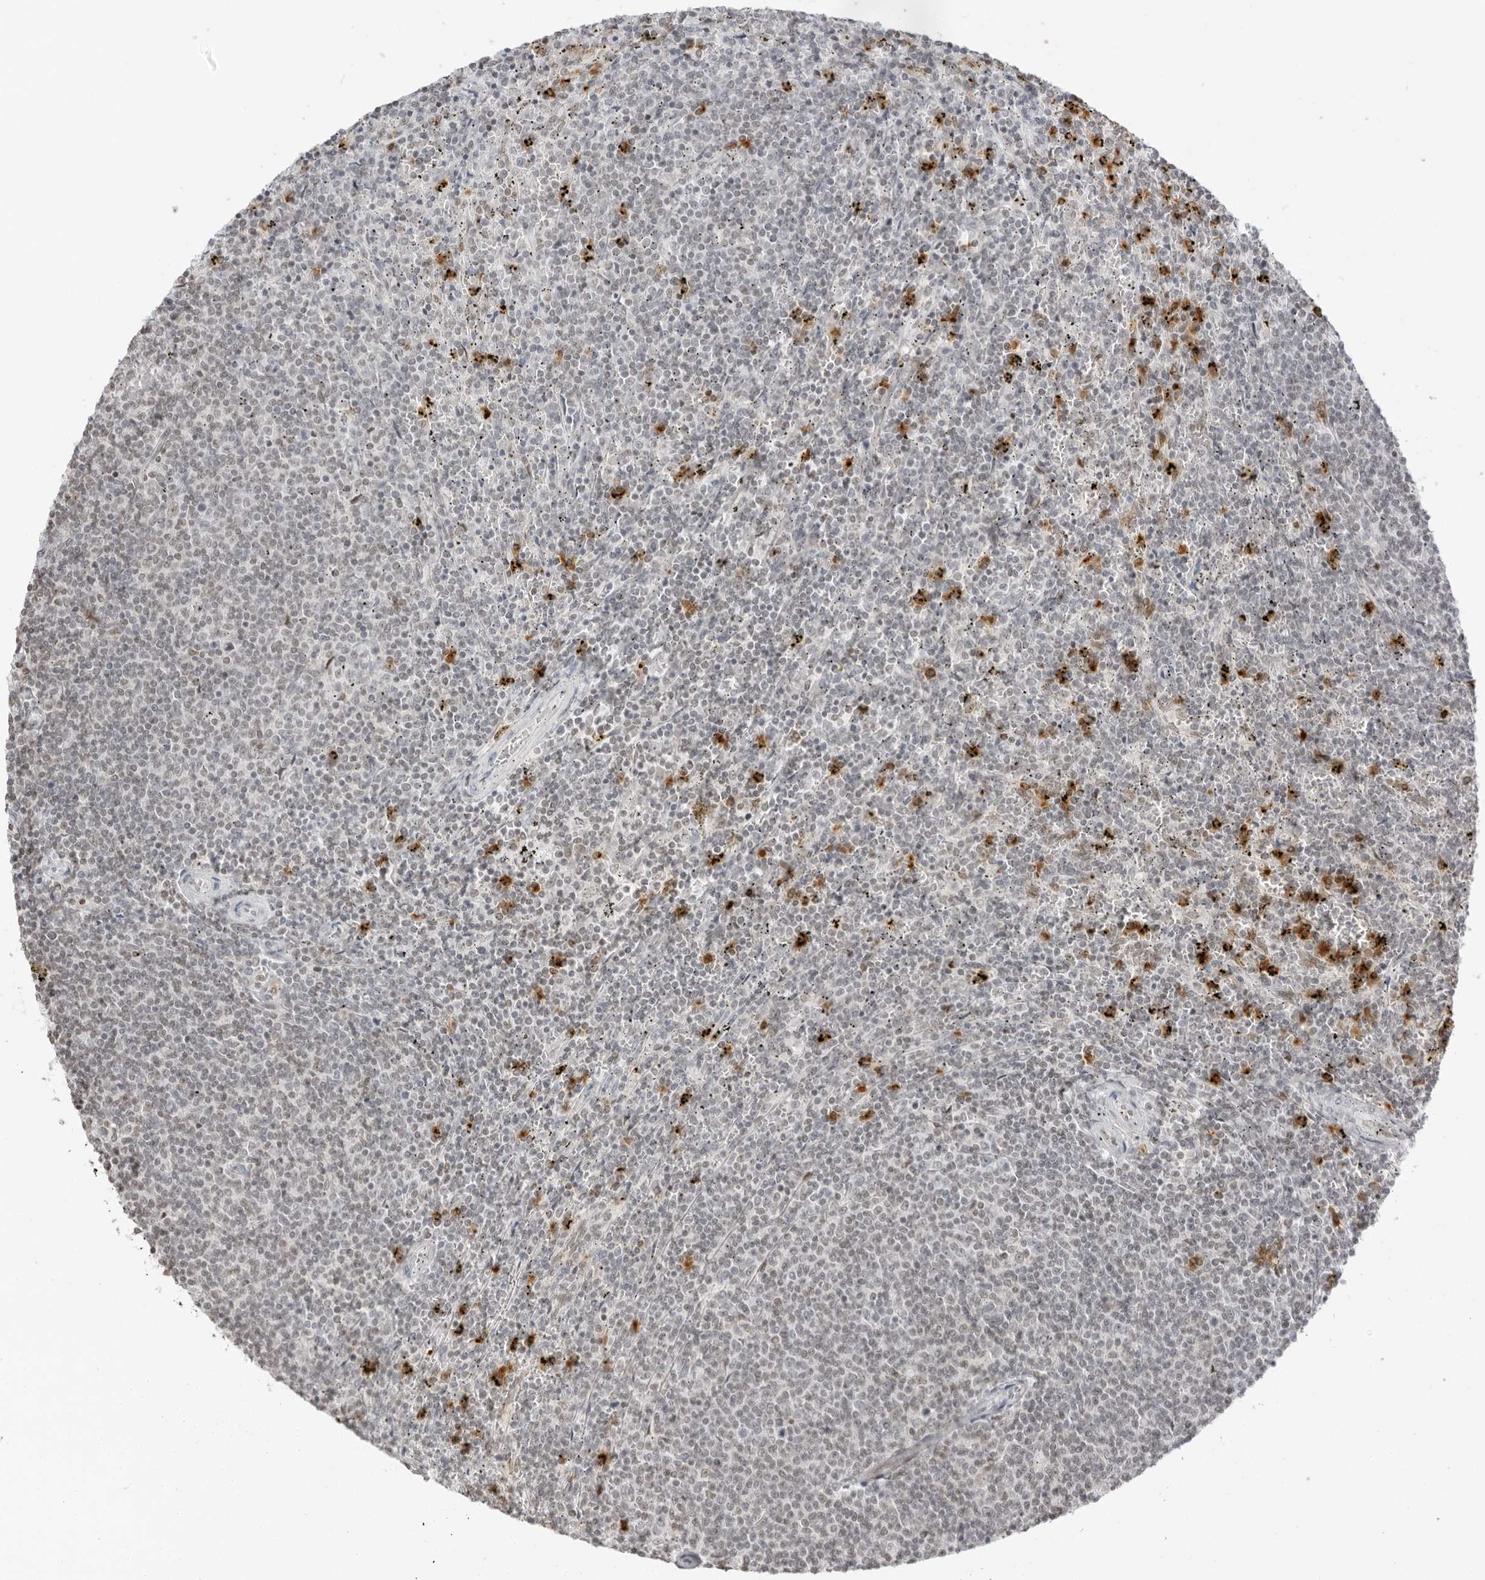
{"staining": {"intensity": "weak", "quantity": "<25%", "location": "nuclear"}, "tissue": "lymphoma", "cell_type": "Tumor cells", "image_type": "cancer", "snomed": [{"axis": "morphology", "description": "Malignant lymphoma, non-Hodgkin's type, Low grade"}, {"axis": "topography", "description": "Spleen"}], "caption": "Immunohistochemistry (IHC) of human malignant lymphoma, non-Hodgkin's type (low-grade) reveals no expression in tumor cells.", "gene": "RNF146", "patient": {"sex": "female", "age": 50}}